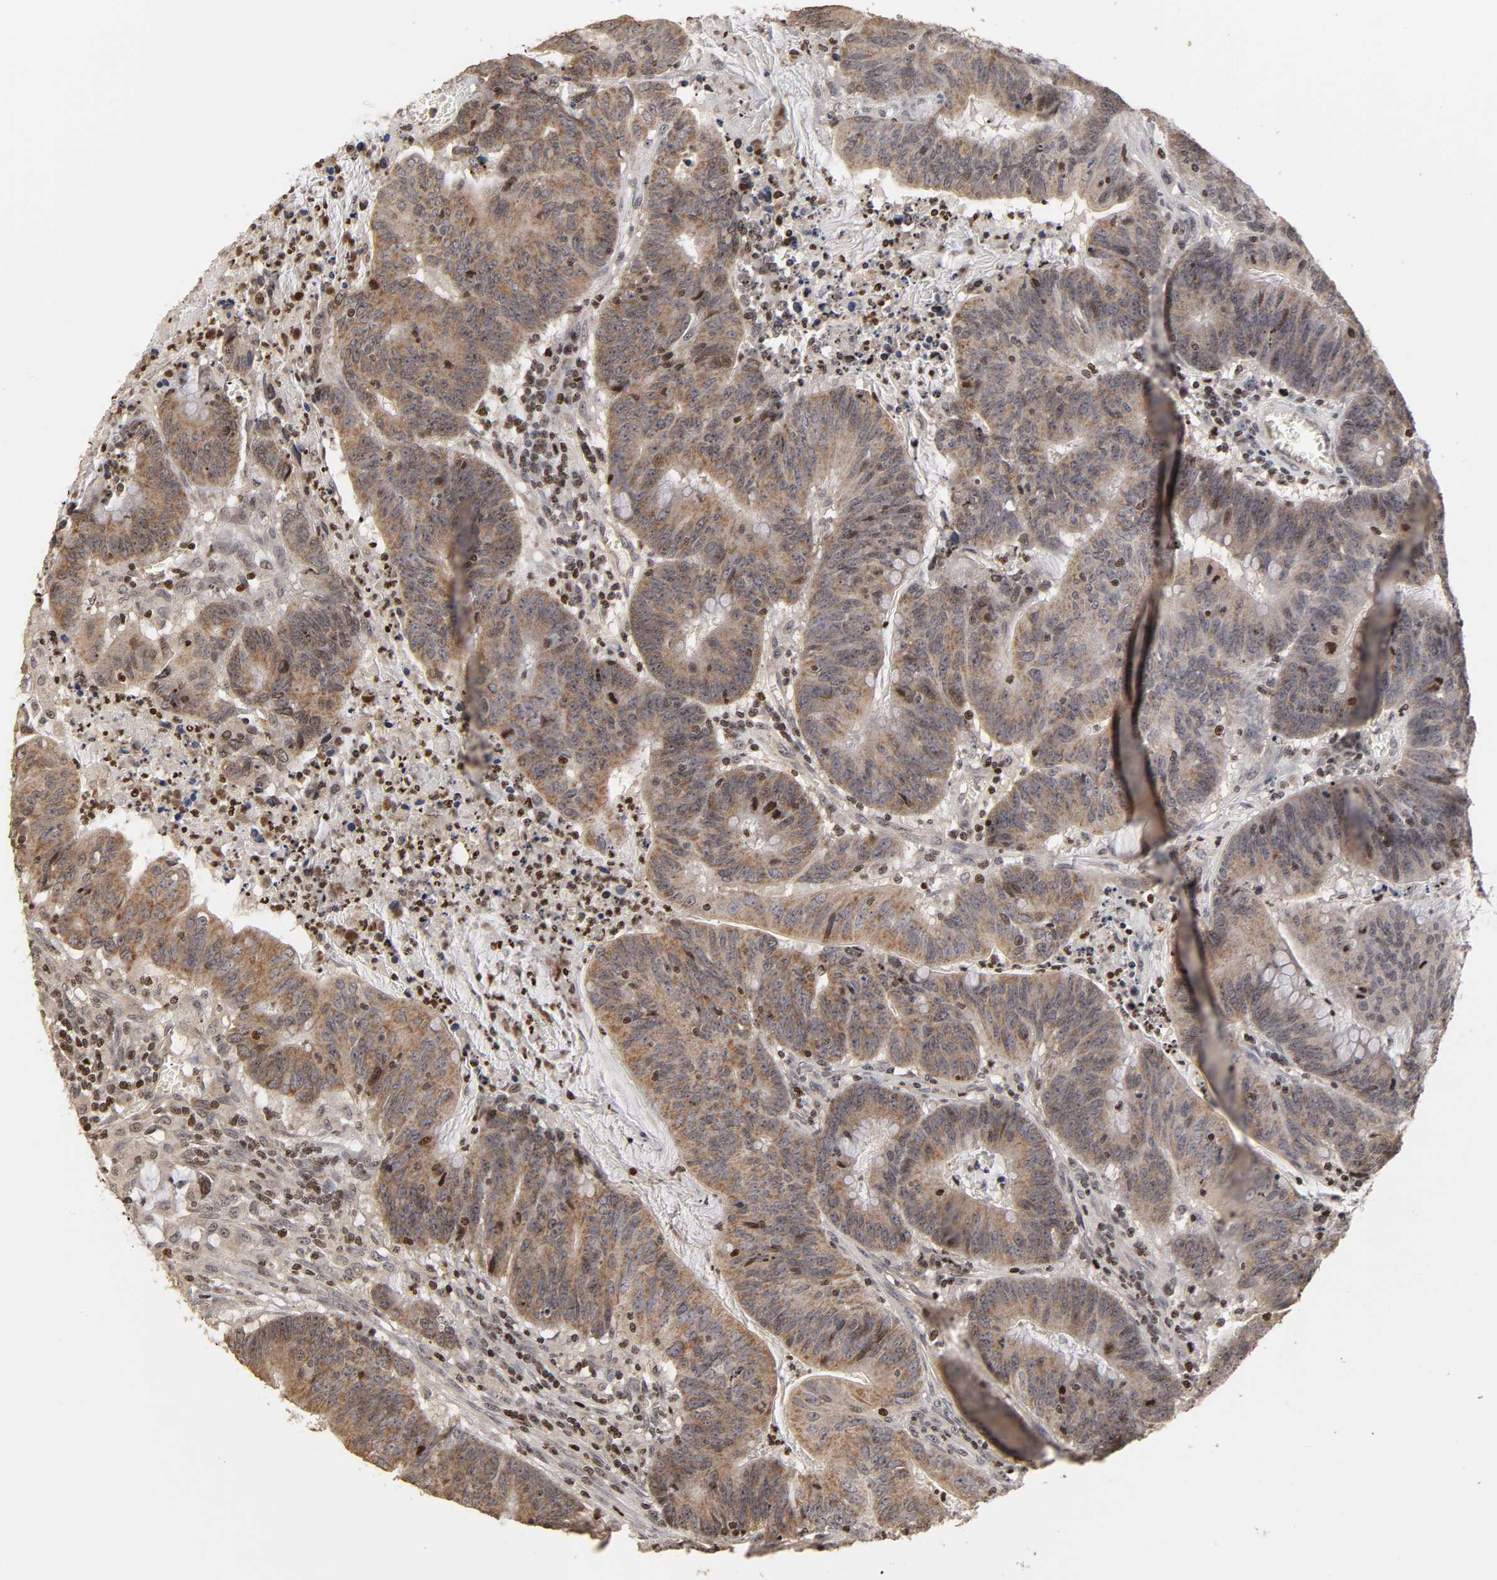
{"staining": {"intensity": "moderate", "quantity": "25%-75%", "location": "cytoplasmic/membranous,nuclear"}, "tissue": "colorectal cancer", "cell_type": "Tumor cells", "image_type": "cancer", "snomed": [{"axis": "morphology", "description": "Adenocarcinoma, NOS"}, {"axis": "topography", "description": "Colon"}], "caption": "Immunohistochemical staining of human colorectal adenocarcinoma reveals medium levels of moderate cytoplasmic/membranous and nuclear positivity in approximately 25%-75% of tumor cells. (Brightfield microscopy of DAB IHC at high magnification).", "gene": "ZNF473", "patient": {"sex": "male", "age": 45}}